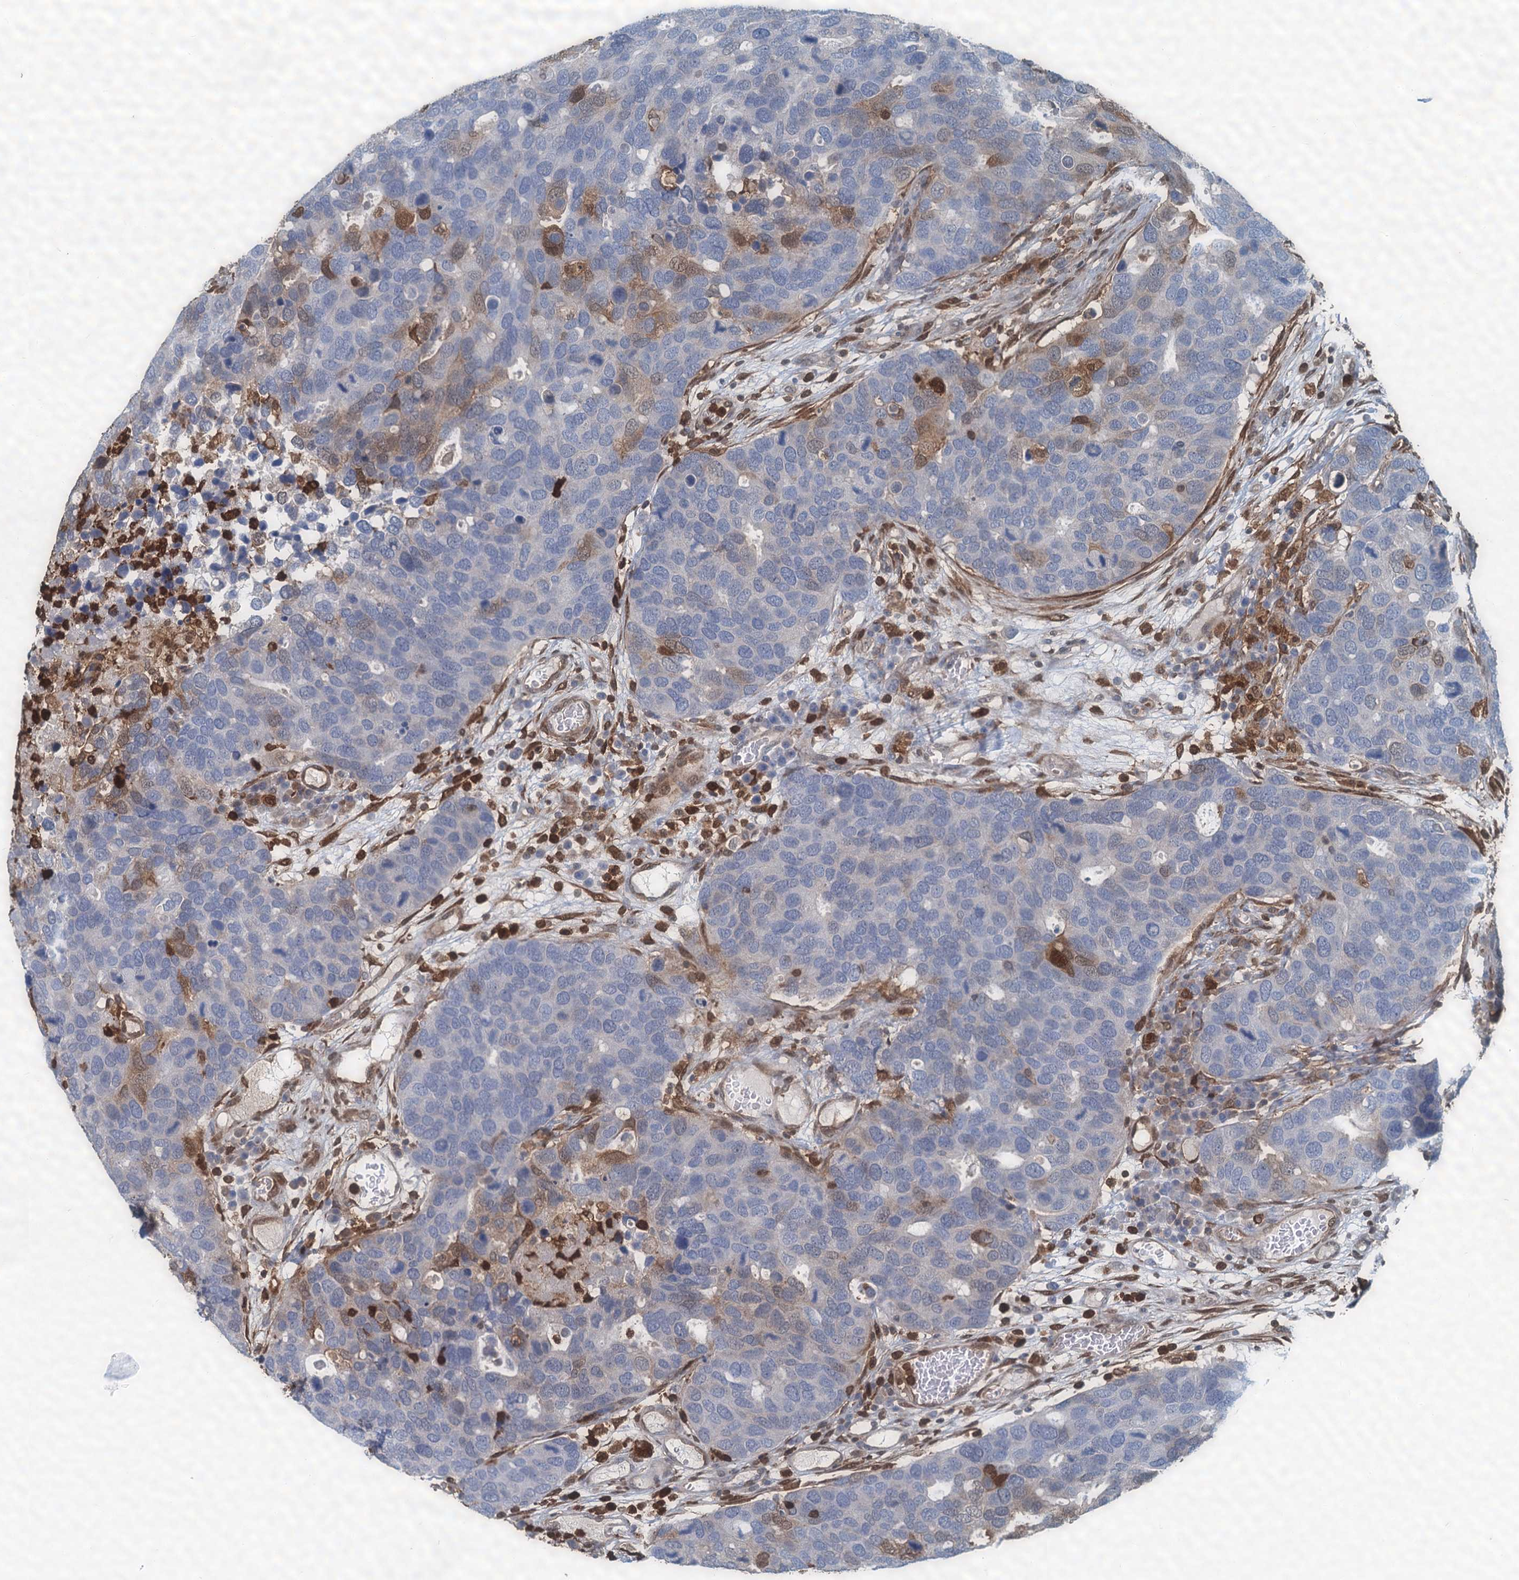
{"staining": {"intensity": "moderate", "quantity": "<25%", "location": "cytoplasmic/membranous"}, "tissue": "breast cancer", "cell_type": "Tumor cells", "image_type": "cancer", "snomed": [{"axis": "morphology", "description": "Duct carcinoma"}, {"axis": "topography", "description": "Breast"}], "caption": "Immunohistochemical staining of invasive ductal carcinoma (breast) reveals low levels of moderate cytoplasmic/membranous protein expression in about <25% of tumor cells.", "gene": "S100A6", "patient": {"sex": "female", "age": 83}}